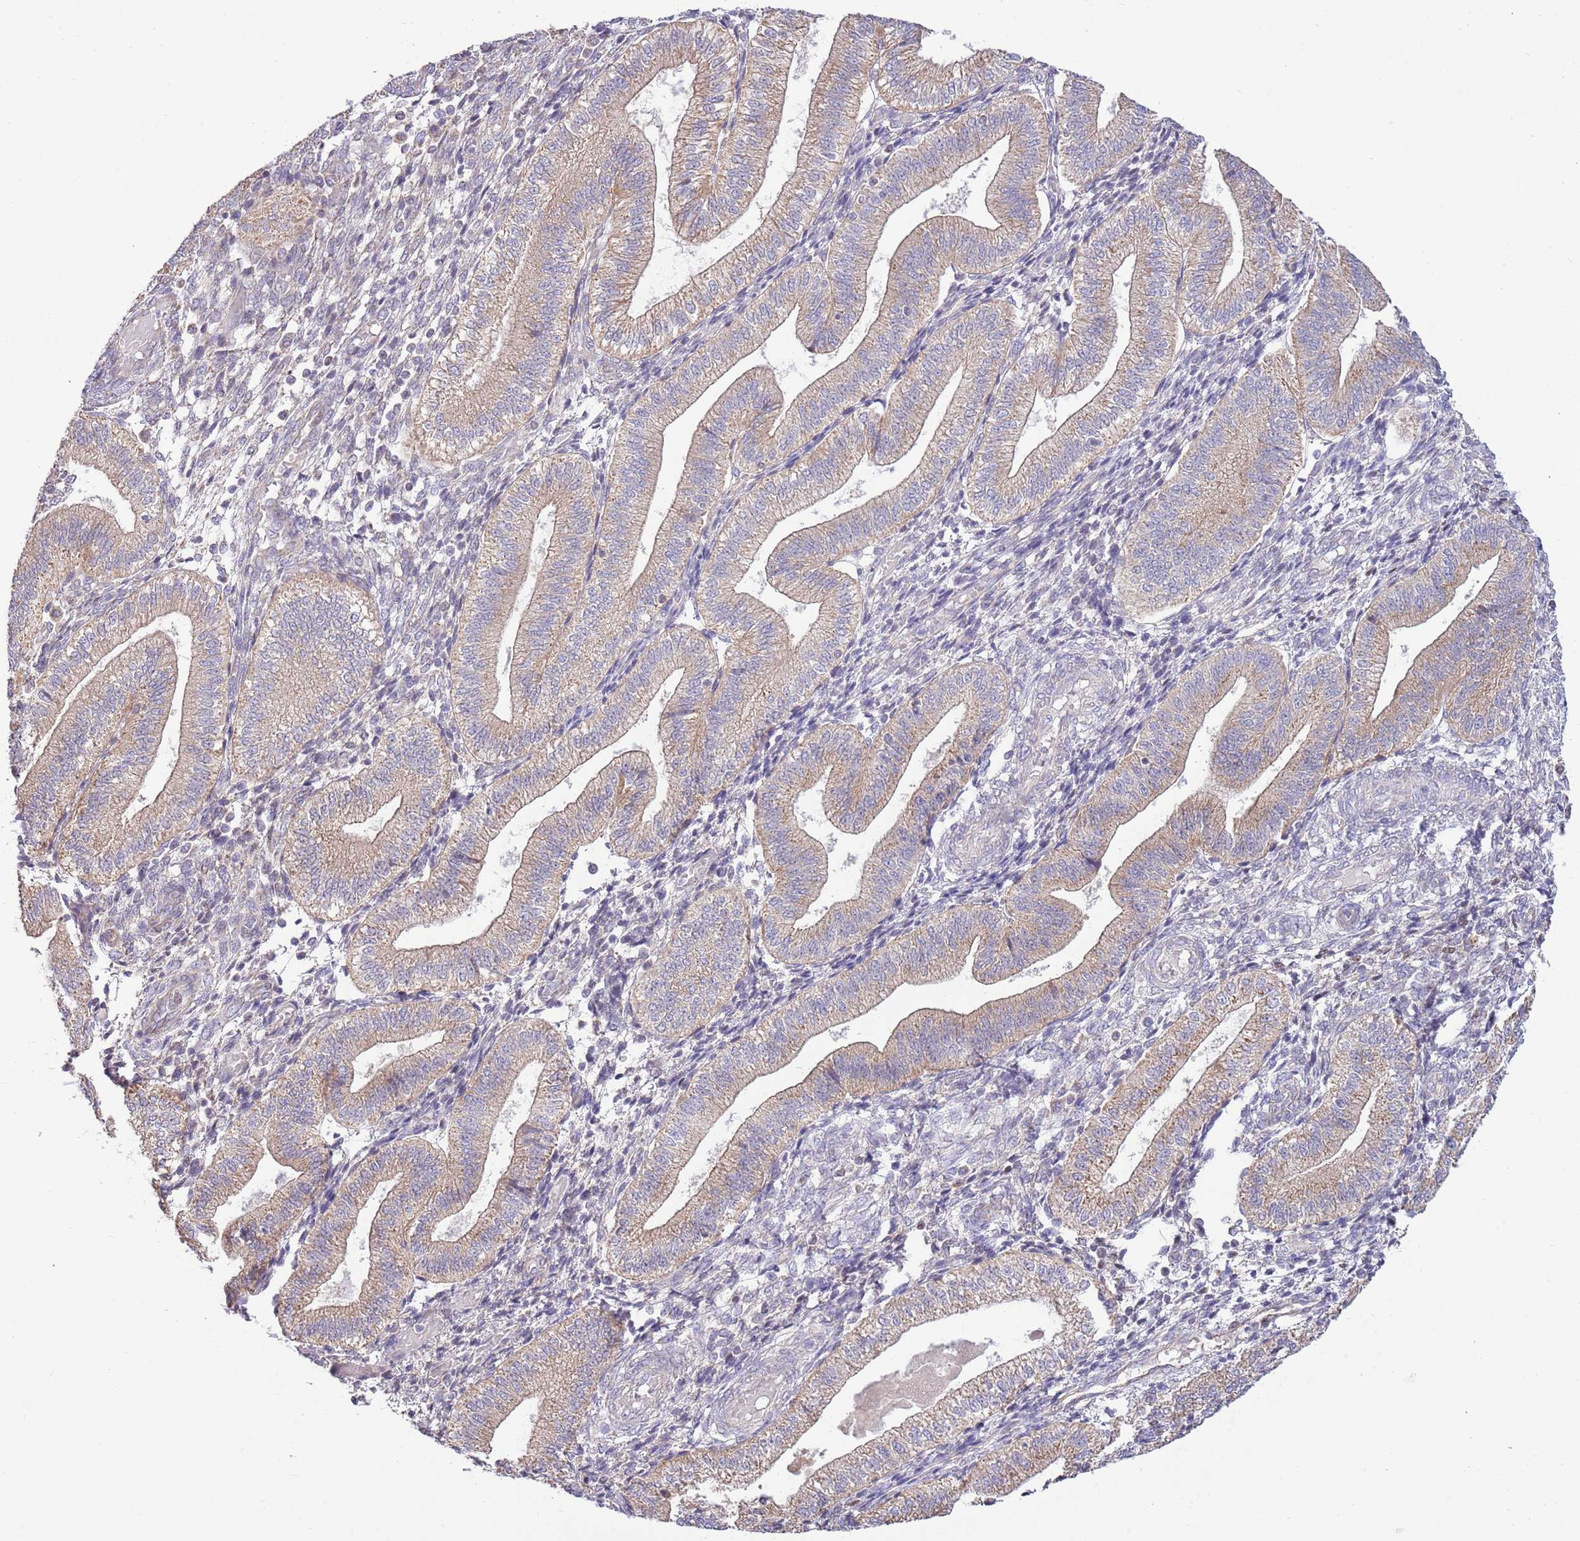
{"staining": {"intensity": "weak", "quantity": "25%-75%", "location": "cytoplasmic/membranous"}, "tissue": "endometrium", "cell_type": "Cells in endometrial stroma", "image_type": "normal", "snomed": [{"axis": "morphology", "description": "Normal tissue, NOS"}, {"axis": "topography", "description": "Endometrium"}], "caption": "IHC photomicrograph of unremarkable endometrium: endometrium stained using immunohistochemistry (IHC) exhibits low levels of weak protein expression localized specifically in the cytoplasmic/membranous of cells in endometrial stroma, appearing as a cytoplasmic/membranous brown color.", "gene": "ARL2BP", "patient": {"sex": "female", "age": 34}}